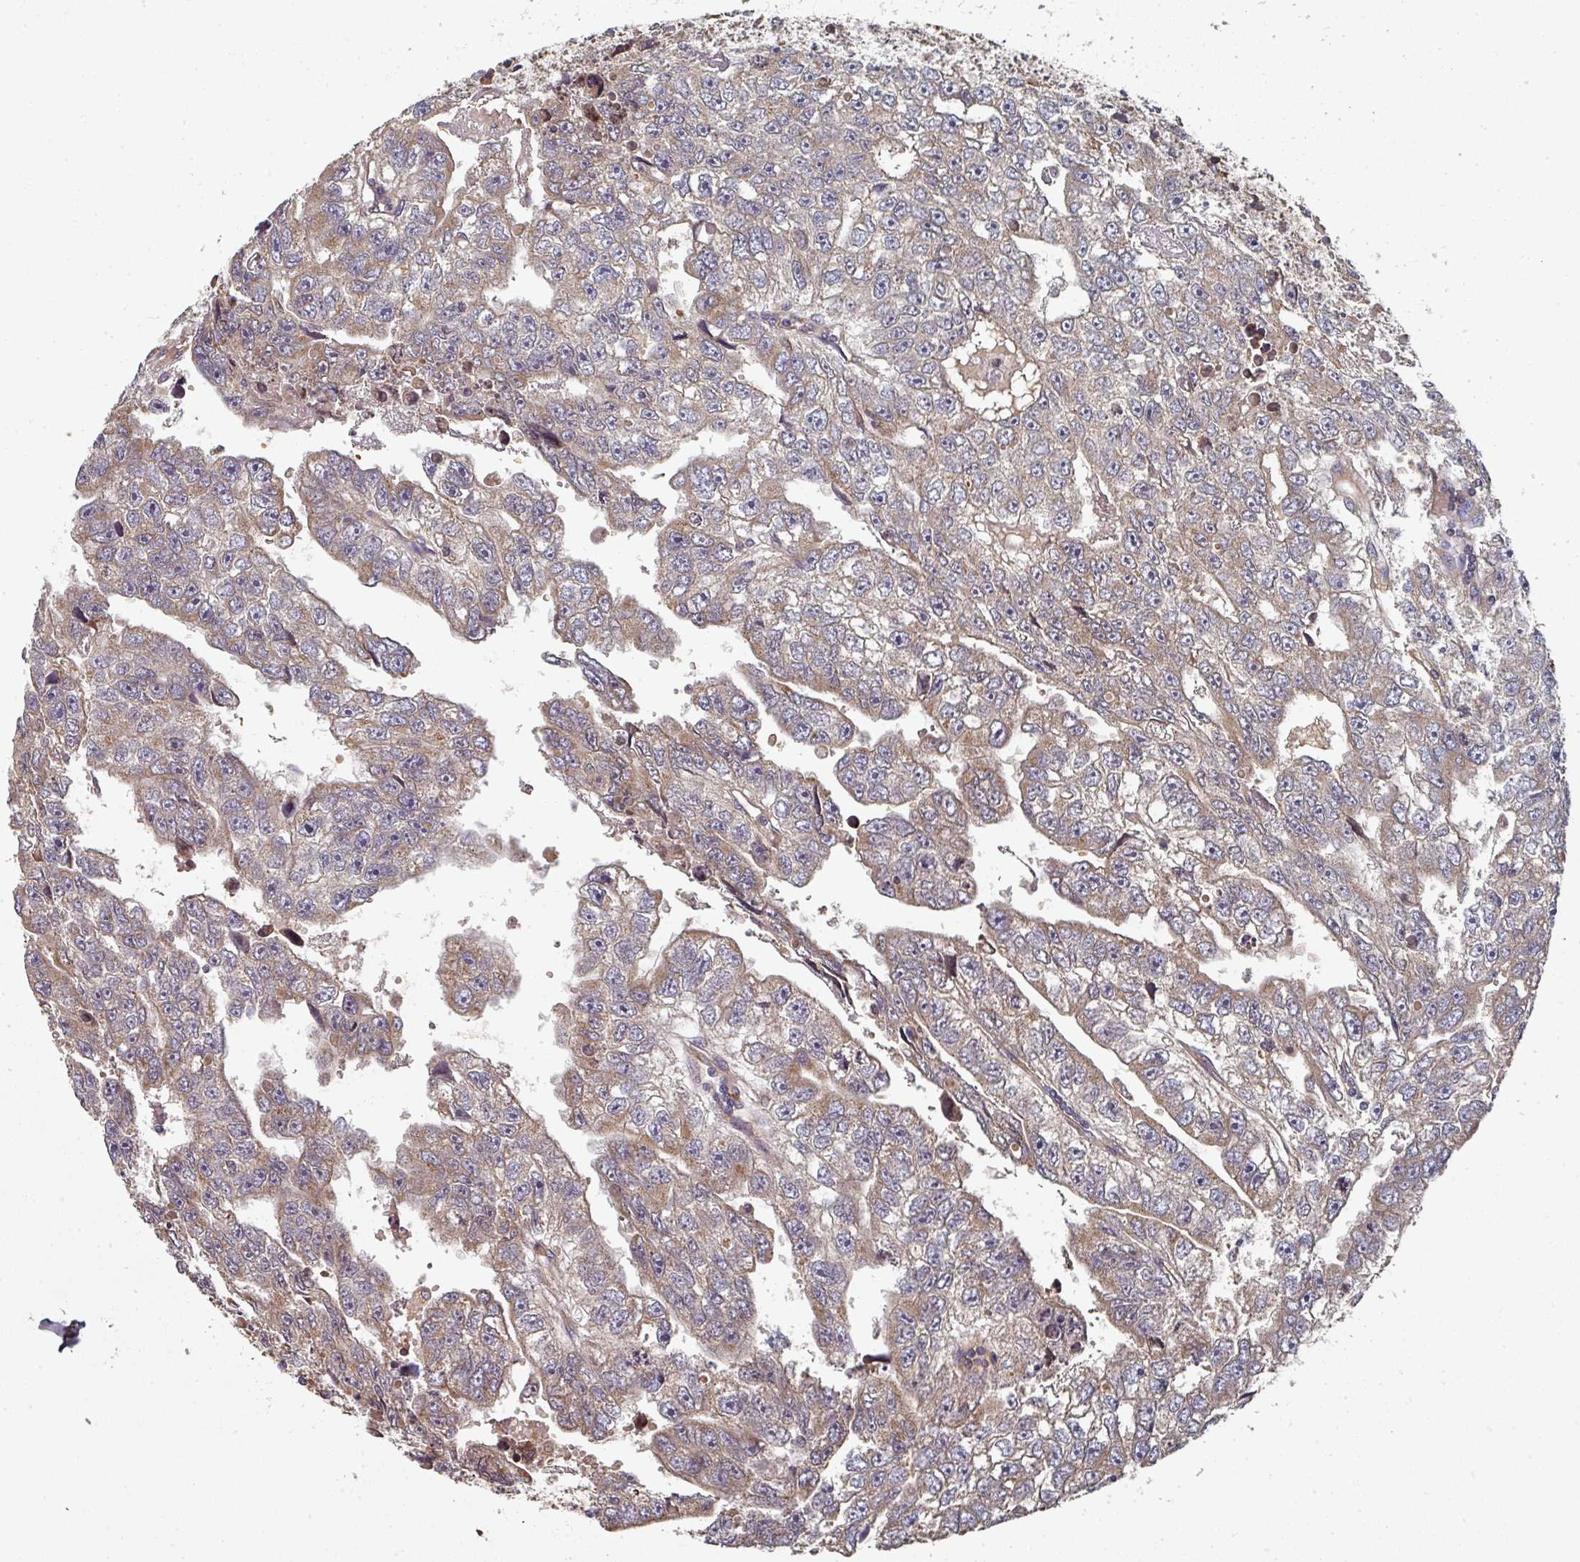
{"staining": {"intensity": "weak", "quantity": ">75%", "location": "cytoplasmic/membranous"}, "tissue": "testis cancer", "cell_type": "Tumor cells", "image_type": "cancer", "snomed": [{"axis": "morphology", "description": "Carcinoma, Embryonal, NOS"}, {"axis": "topography", "description": "Testis"}], "caption": "Tumor cells exhibit low levels of weak cytoplasmic/membranous positivity in about >75% of cells in embryonal carcinoma (testis).", "gene": "EDEM2", "patient": {"sex": "male", "age": 20}}